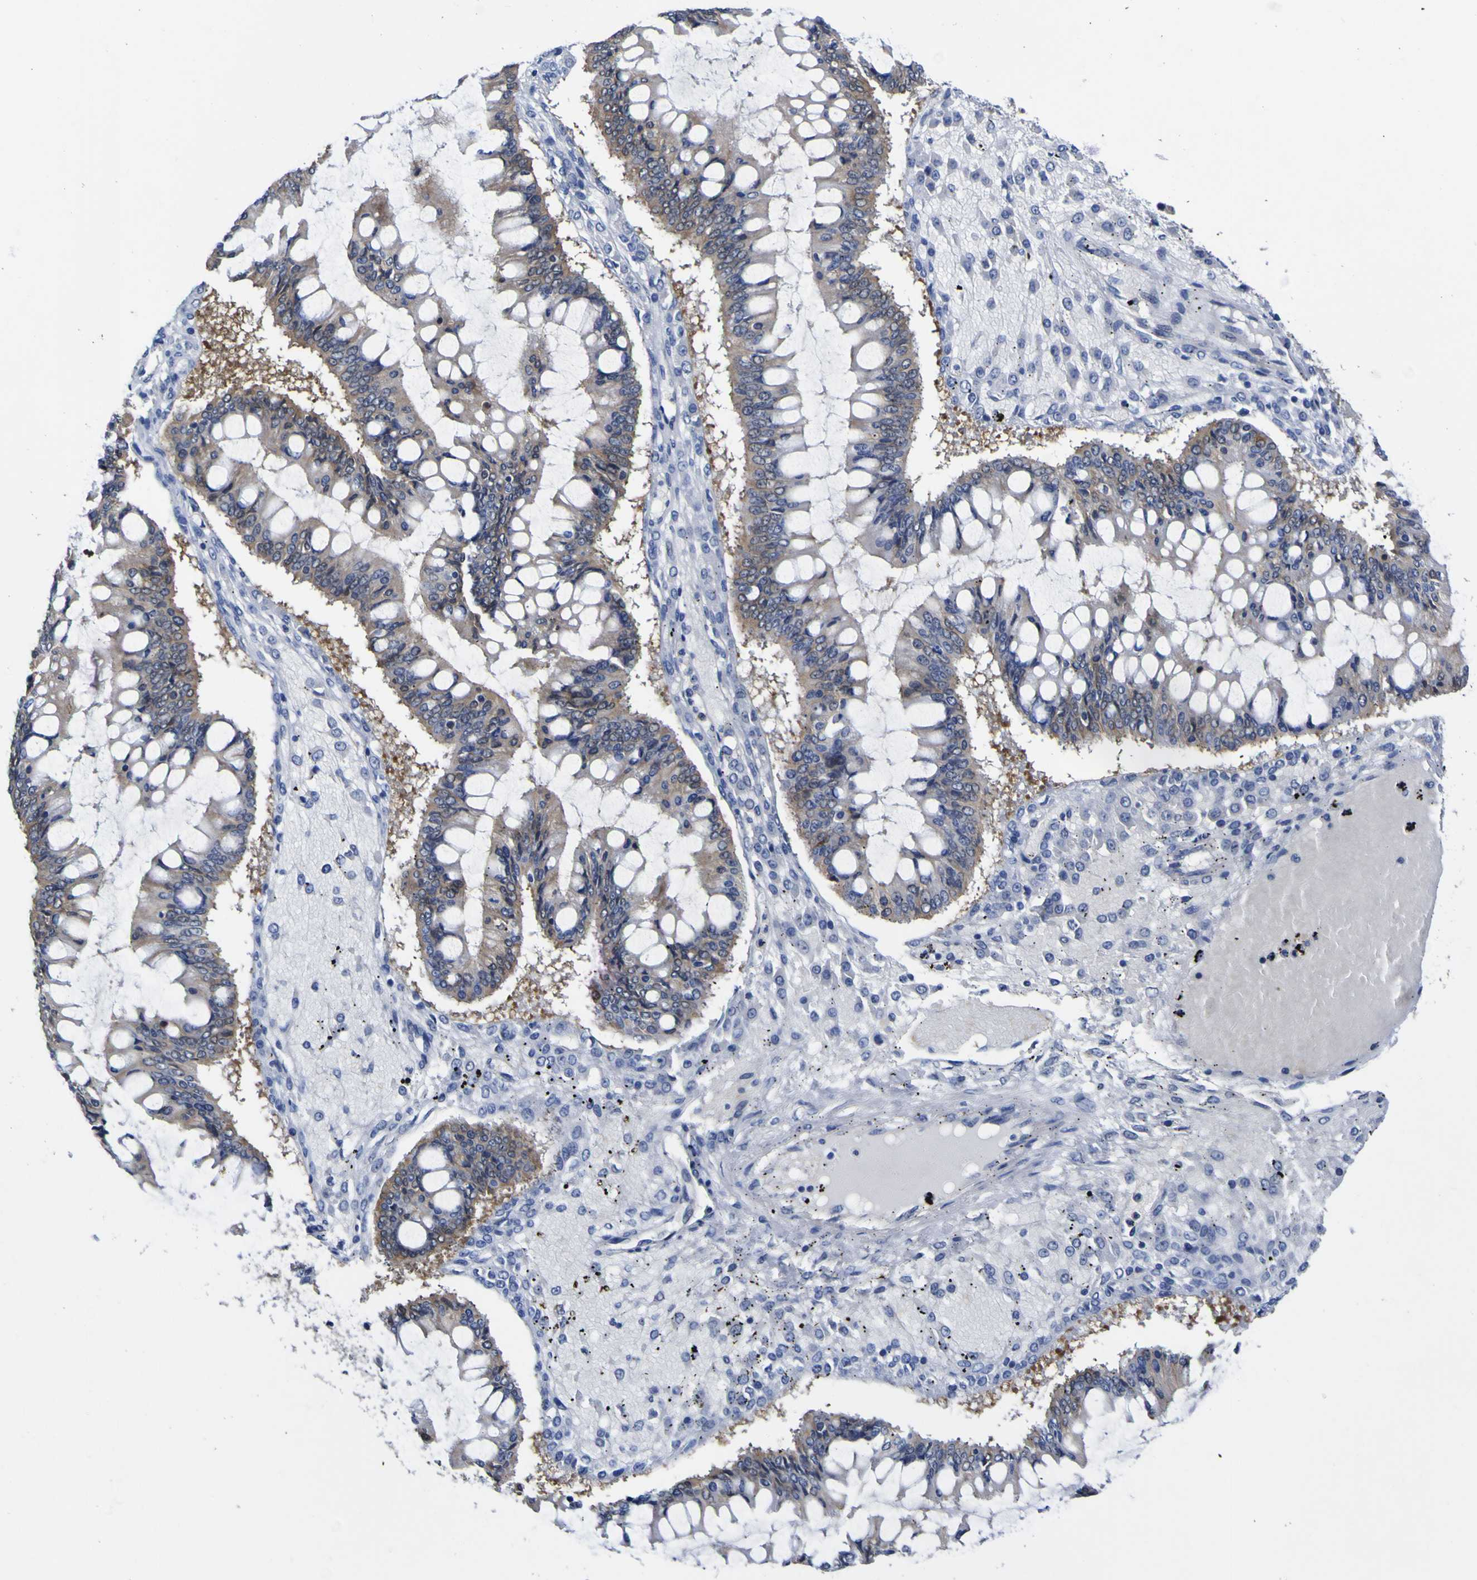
{"staining": {"intensity": "weak", "quantity": "25%-75%", "location": "cytoplasmic/membranous"}, "tissue": "ovarian cancer", "cell_type": "Tumor cells", "image_type": "cancer", "snomed": [{"axis": "morphology", "description": "Cystadenocarcinoma, mucinous, NOS"}, {"axis": "topography", "description": "Ovary"}], "caption": "High-magnification brightfield microscopy of ovarian cancer (mucinous cystadenocarcinoma) stained with DAB (brown) and counterstained with hematoxylin (blue). tumor cells exhibit weak cytoplasmic/membranous staining is present in about25%-75% of cells.", "gene": "CASP6", "patient": {"sex": "female", "age": 73}}